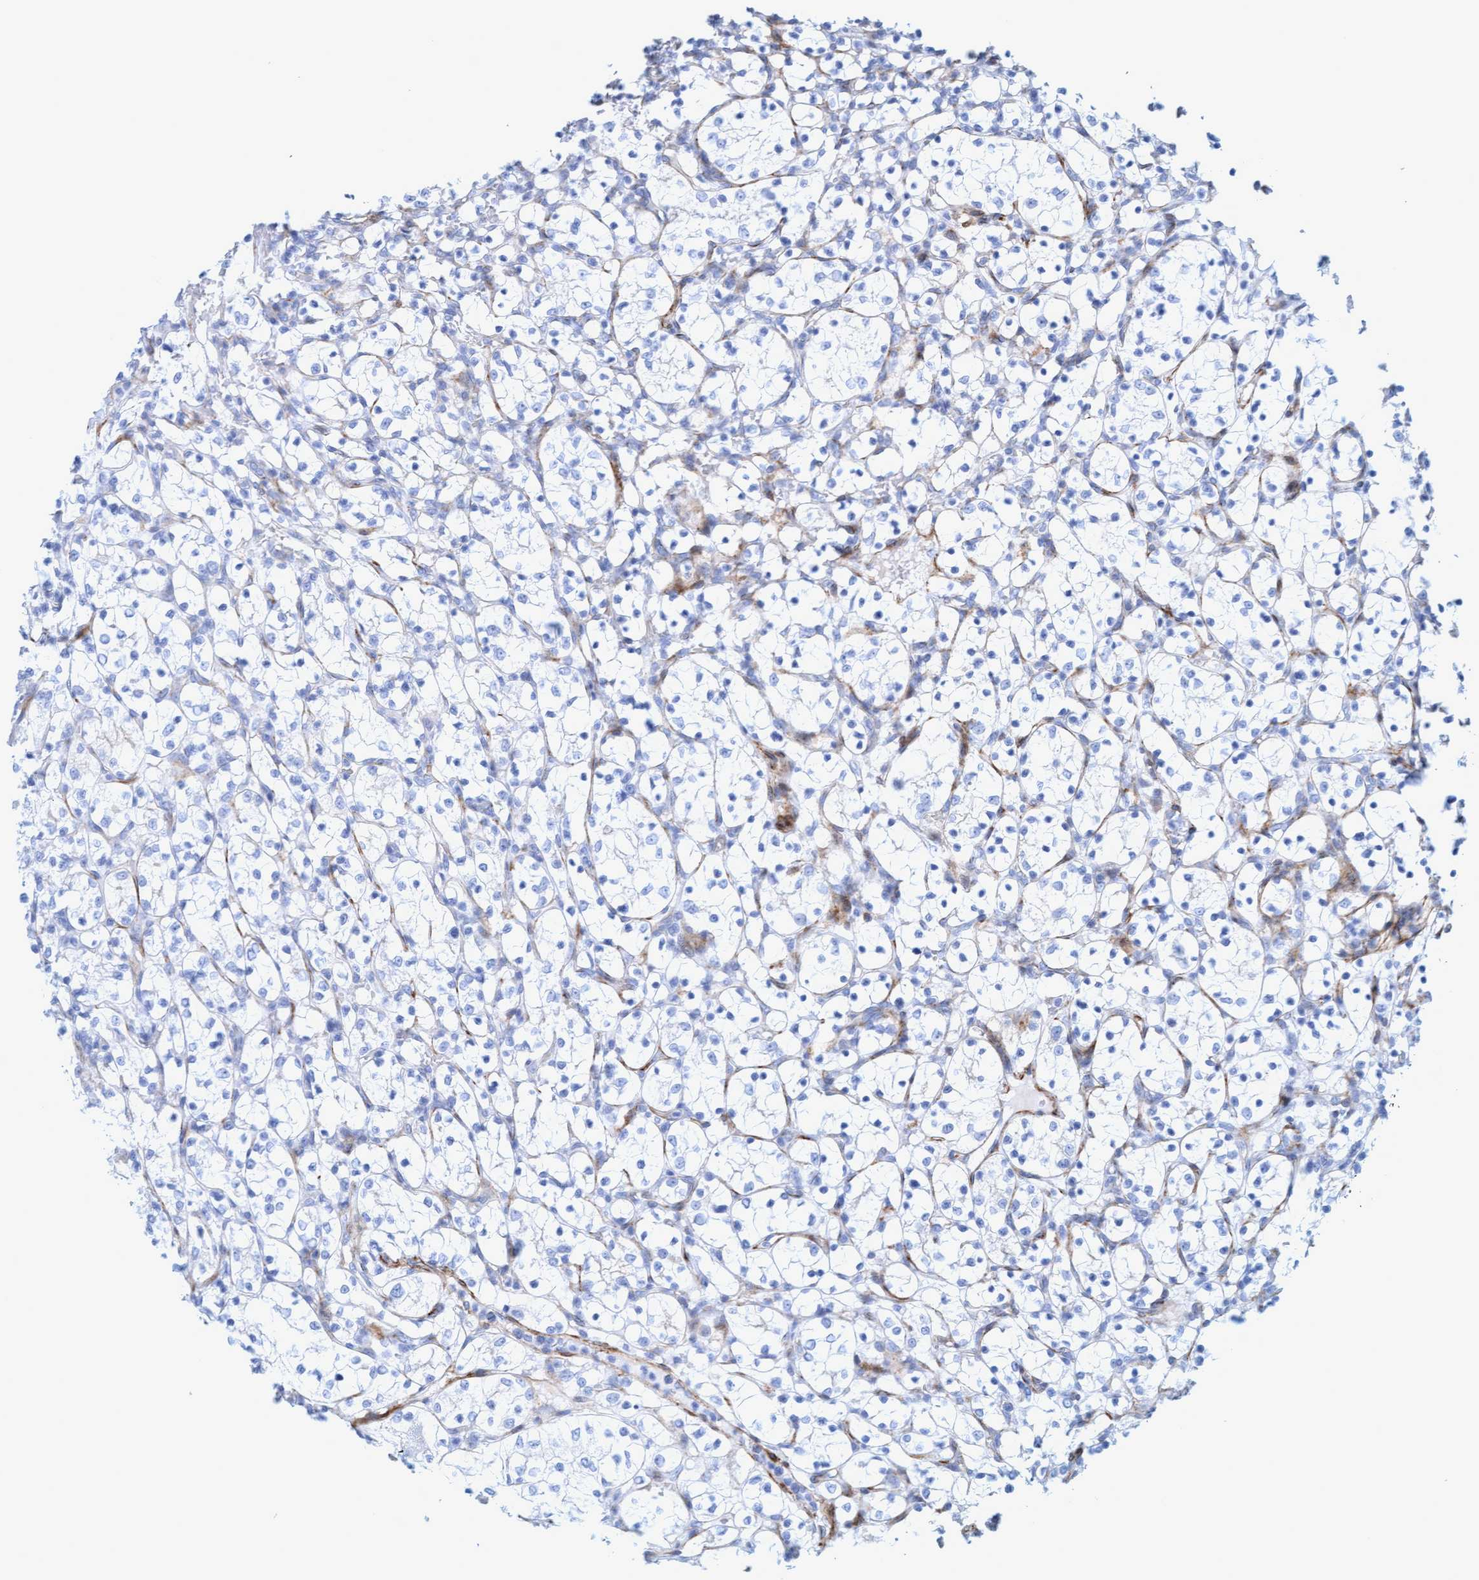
{"staining": {"intensity": "negative", "quantity": "none", "location": "none"}, "tissue": "renal cancer", "cell_type": "Tumor cells", "image_type": "cancer", "snomed": [{"axis": "morphology", "description": "Adenocarcinoma, NOS"}, {"axis": "topography", "description": "Kidney"}], "caption": "Protein analysis of adenocarcinoma (renal) exhibits no significant expression in tumor cells. (DAB (3,3'-diaminobenzidine) immunohistochemistry (IHC) with hematoxylin counter stain).", "gene": "MTFR1", "patient": {"sex": "female", "age": 69}}